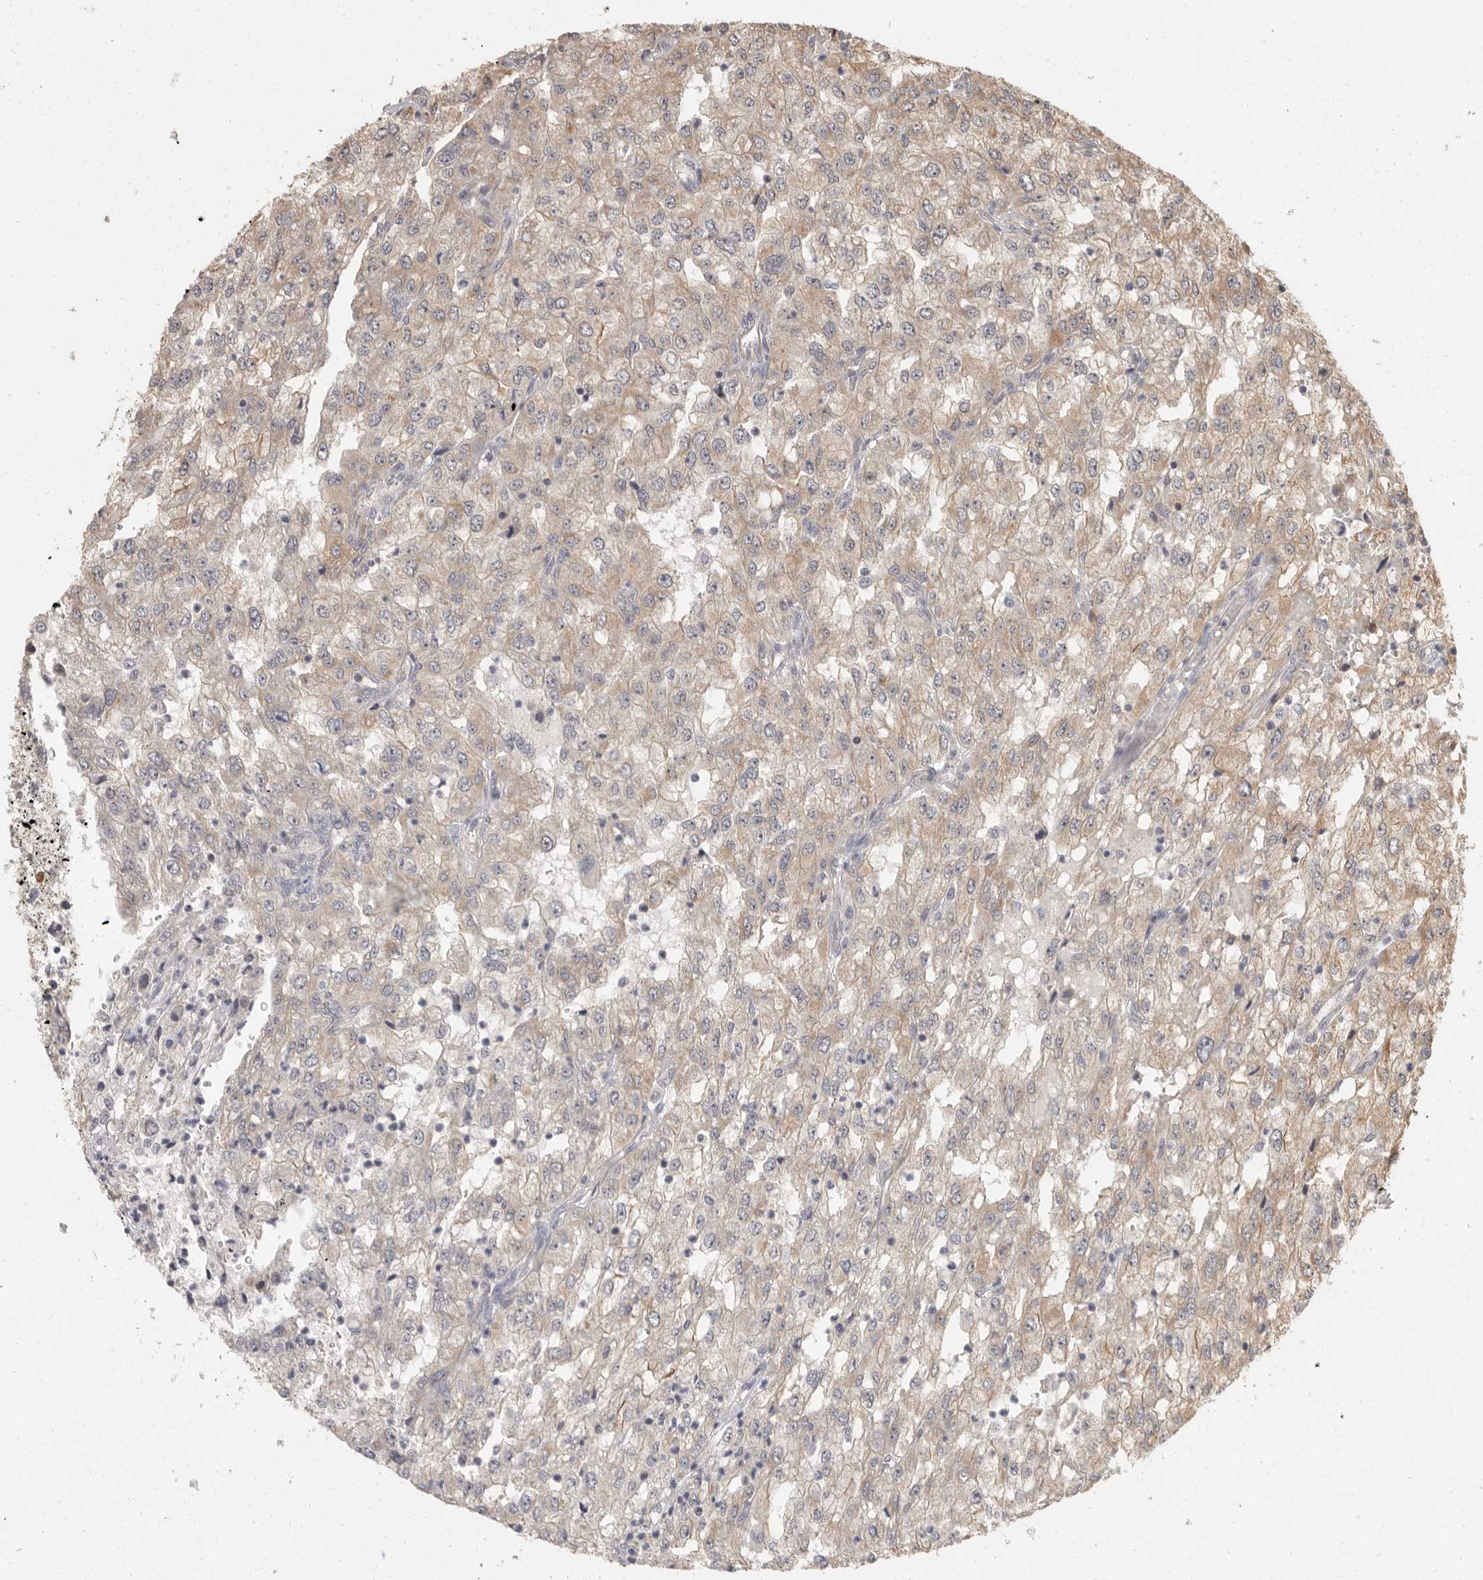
{"staining": {"intensity": "weak", "quantity": "25%-75%", "location": "cytoplasmic/membranous"}, "tissue": "renal cancer", "cell_type": "Tumor cells", "image_type": "cancer", "snomed": [{"axis": "morphology", "description": "Adenocarcinoma, NOS"}, {"axis": "topography", "description": "Kidney"}], "caption": "Adenocarcinoma (renal) tissue shows weak cytoplasmic/membranous expression in approximately 25%-75% of tumor cells, visualized by immunohistochemistry.", "gene": "BAIAP2", "patient": {"sex": "female", "age": 54}}